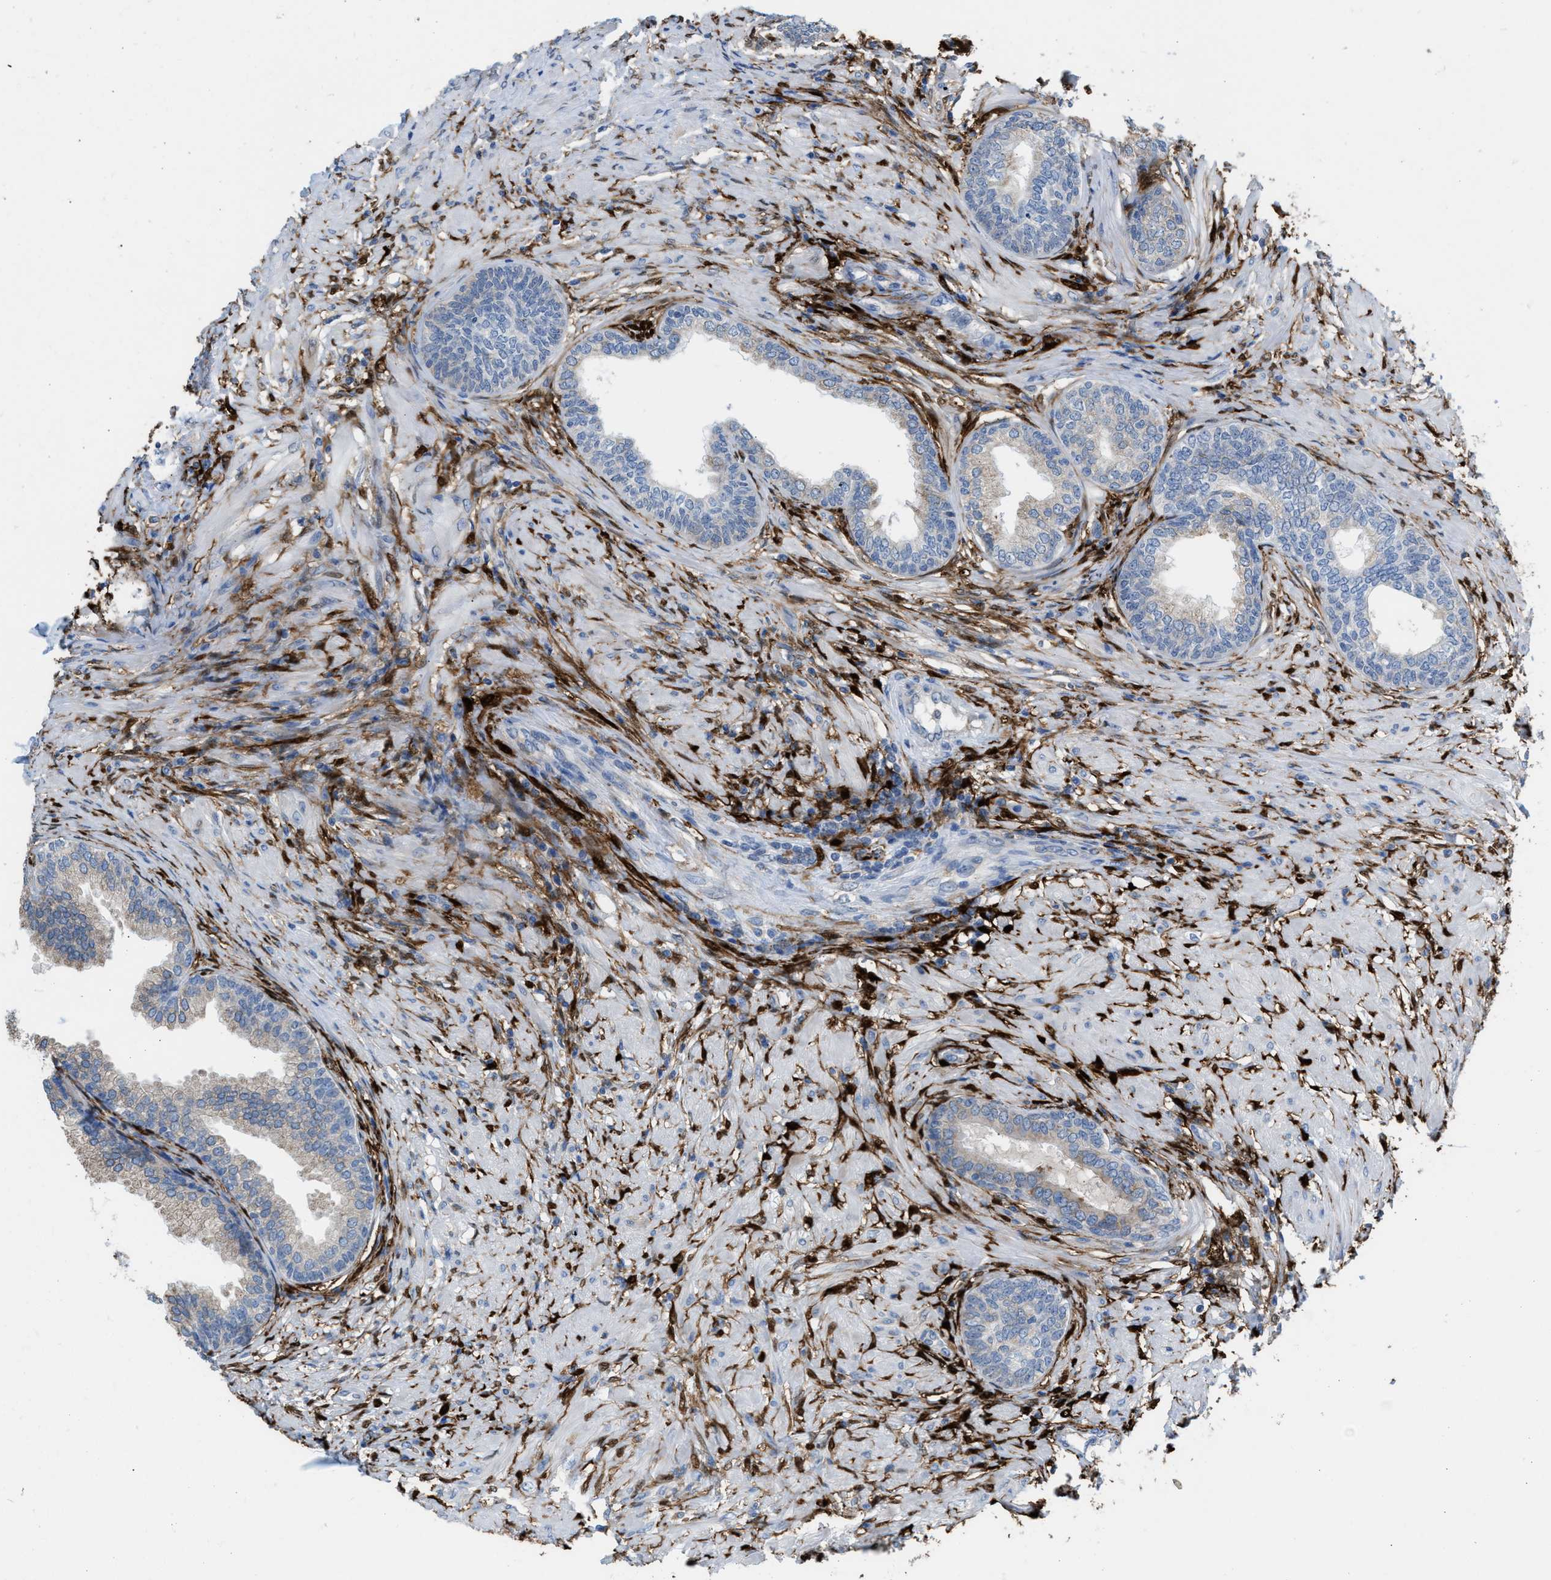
{"staining": {"intensity": "weak", "quantity": "25%-75%", "location": "cytoplasmic/membranous"}, "tissue": "prostate", "cell_type": "Glandular cells", "image_type": "normal", "snomed": [{"axis": "morphology", "description": "Normal tissue, NOS"}, {"axis": "topography", "description": "Prostate"}], "caption": "Approximately 25%-75% of glandular cells in normal prostate display weak cytoplasmic/membranous protein staining as visualized by brown immunohistochemical staining.", "gene": "CA3", "patient": {"sex": "male", "age": 76}}